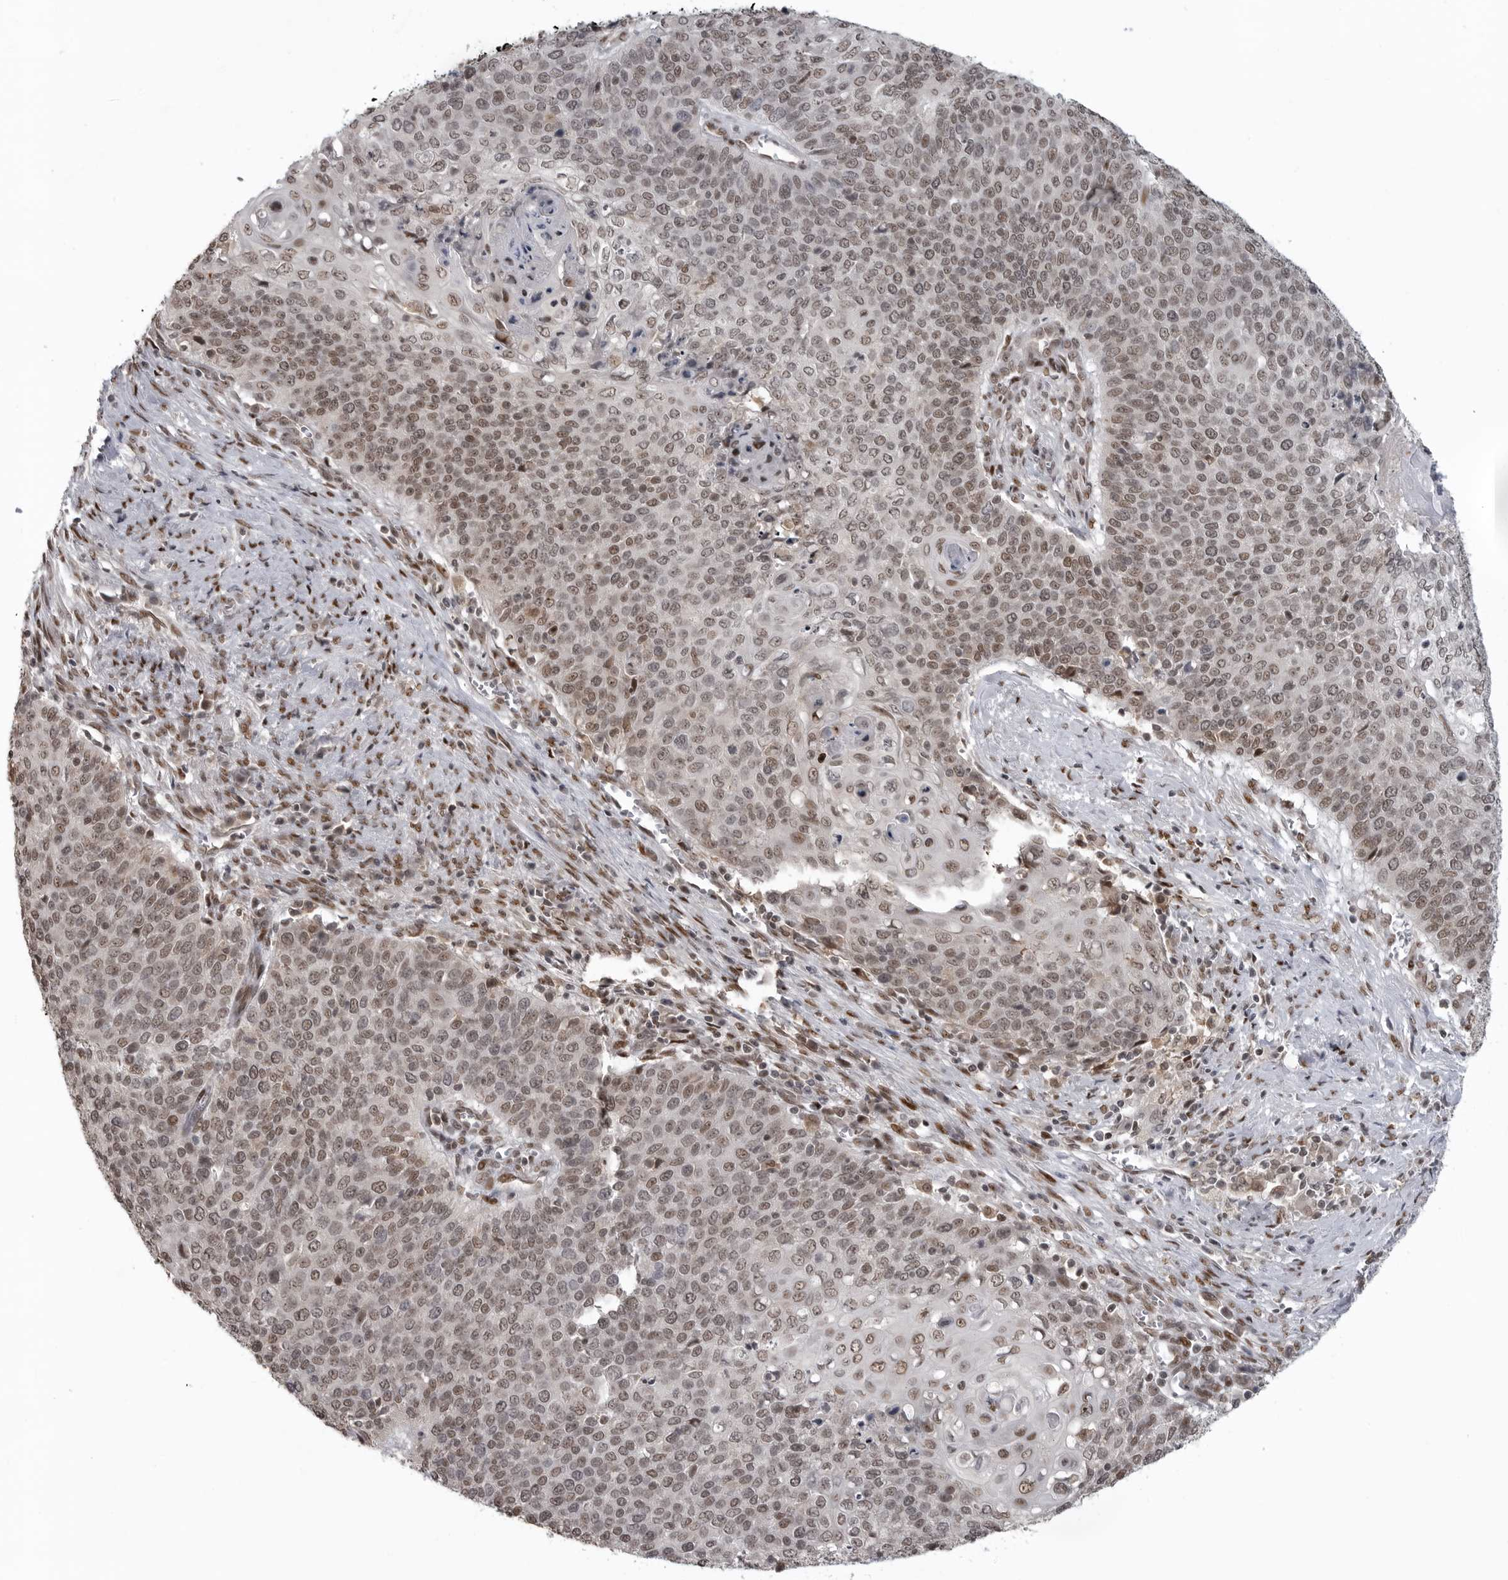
{"staining": {"intensity": "moderate", "quantity": ">75%", "location": "nuclear"}, "tissue": "cervical cancer", "cell_type": "Tumor cells", "image_type": "cancer", "snomed": [{"axis": "morphology", "description": "Squamous cell carcinoma, NOS"}, {"axis": "topography", "description": "Cervix"}], "caption": "IHC staining of cervical cancer, which reveals medium levels of moderate nuclear expression in approximately >75% of tumor cells indicating moderate nuclear protein positivity. The staining was performed using DAB (brown) for protein detection and nuclei were counterstained in hematoxylin (blue).", "gene": "C8orf58", "patient": {"sex": "female", "age": 39}}